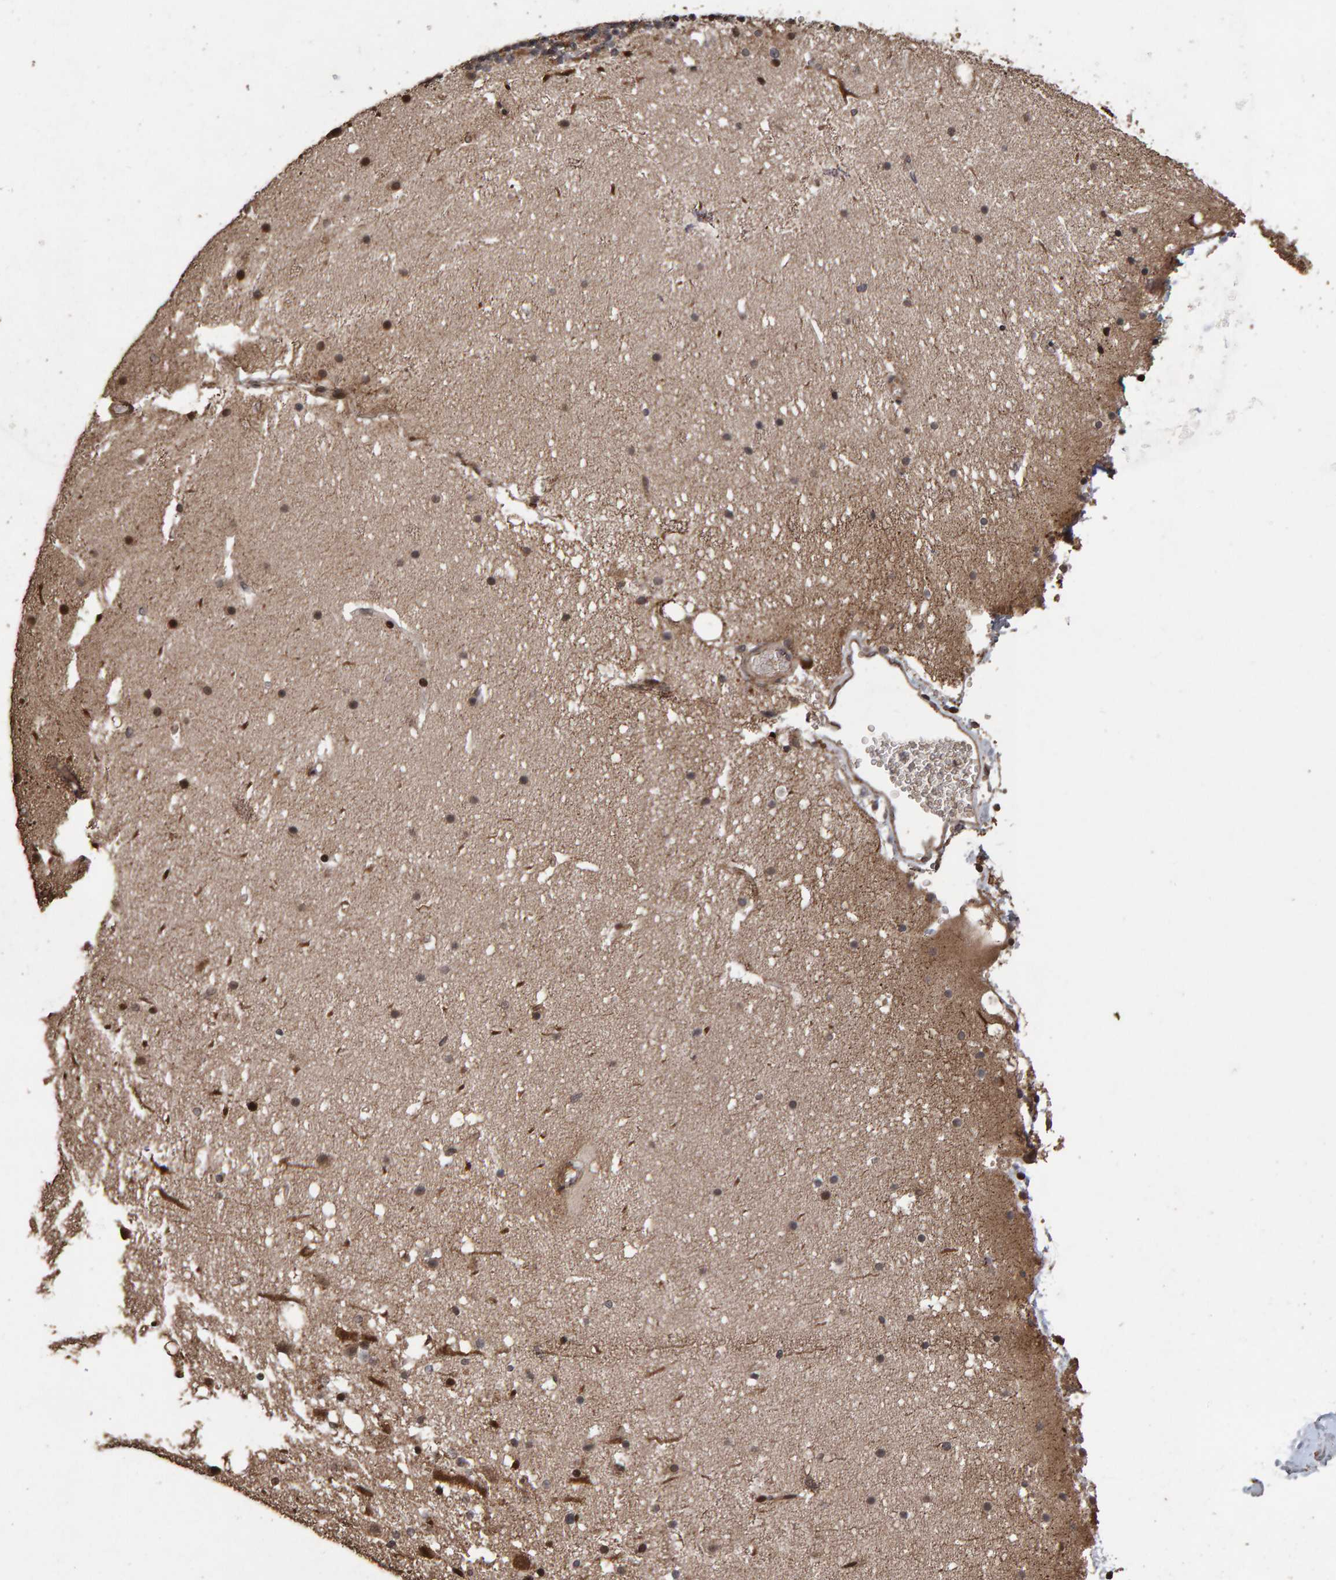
{"staining": {"intensity": "moderate", "quantity": ">75%", "location": "cytoplasmic/membranous"}, "tissue": "cerebellum", "cell_type": "Cells in granular layer", "image_type": "normal", "snomed": [{"axis": "morphology", "description": "Normal tissue, NOS"}, {"axis": "topography", "description": "Cerebellum"}], "caption": "Immunohistochemistry (IHC) photomicrograph of benign cerebellum: human cerebellum stained using immunohistochemistry (IHC) reveals medium levels of moderate protein expression localized specifically in the cytoplasmic/membranous of cells in granular layer, appearing as a cytoplasmic/membranous brown color.", "gene": "OSBP2", "patient": {"sex": "male", "age": 57}}